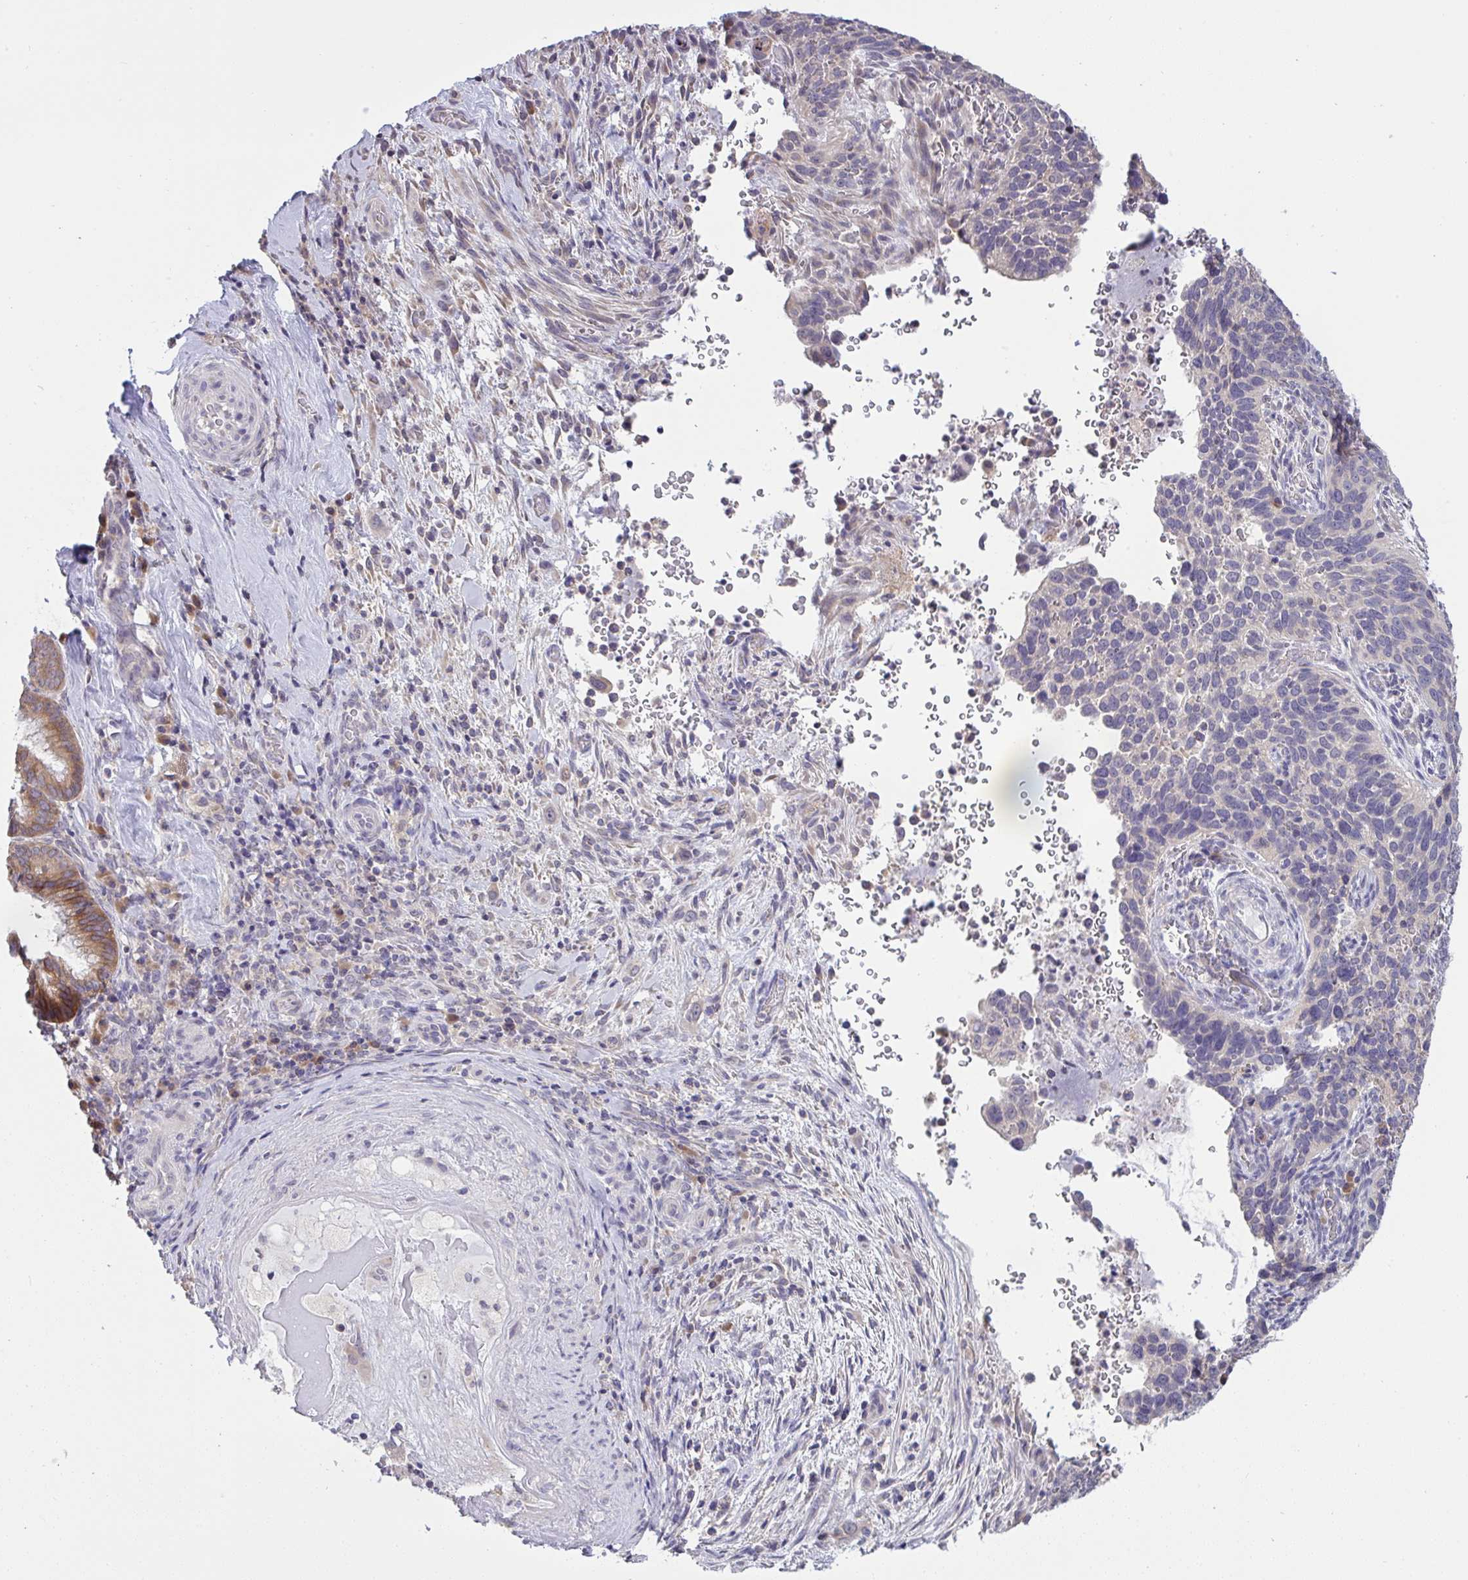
{"staining": {"intensity": "negative", "quantity": "none", "location": "none"}, "tissue": "cervical cancer", "cell_type": "Tumor cells", "image_type": "cancer", "snomed": [{"axis": "morphology", "description": "Squamous cell carcinoma, NOS"}, {"axis": "topography", "description": "Cervix"}], "caption": "Micrograph shows no significant protein positivity in tumor cells of cervical squamous cell carcinoma.", "gene": "TMEM41A", "patient": {"sex": "female", "age": 51}}